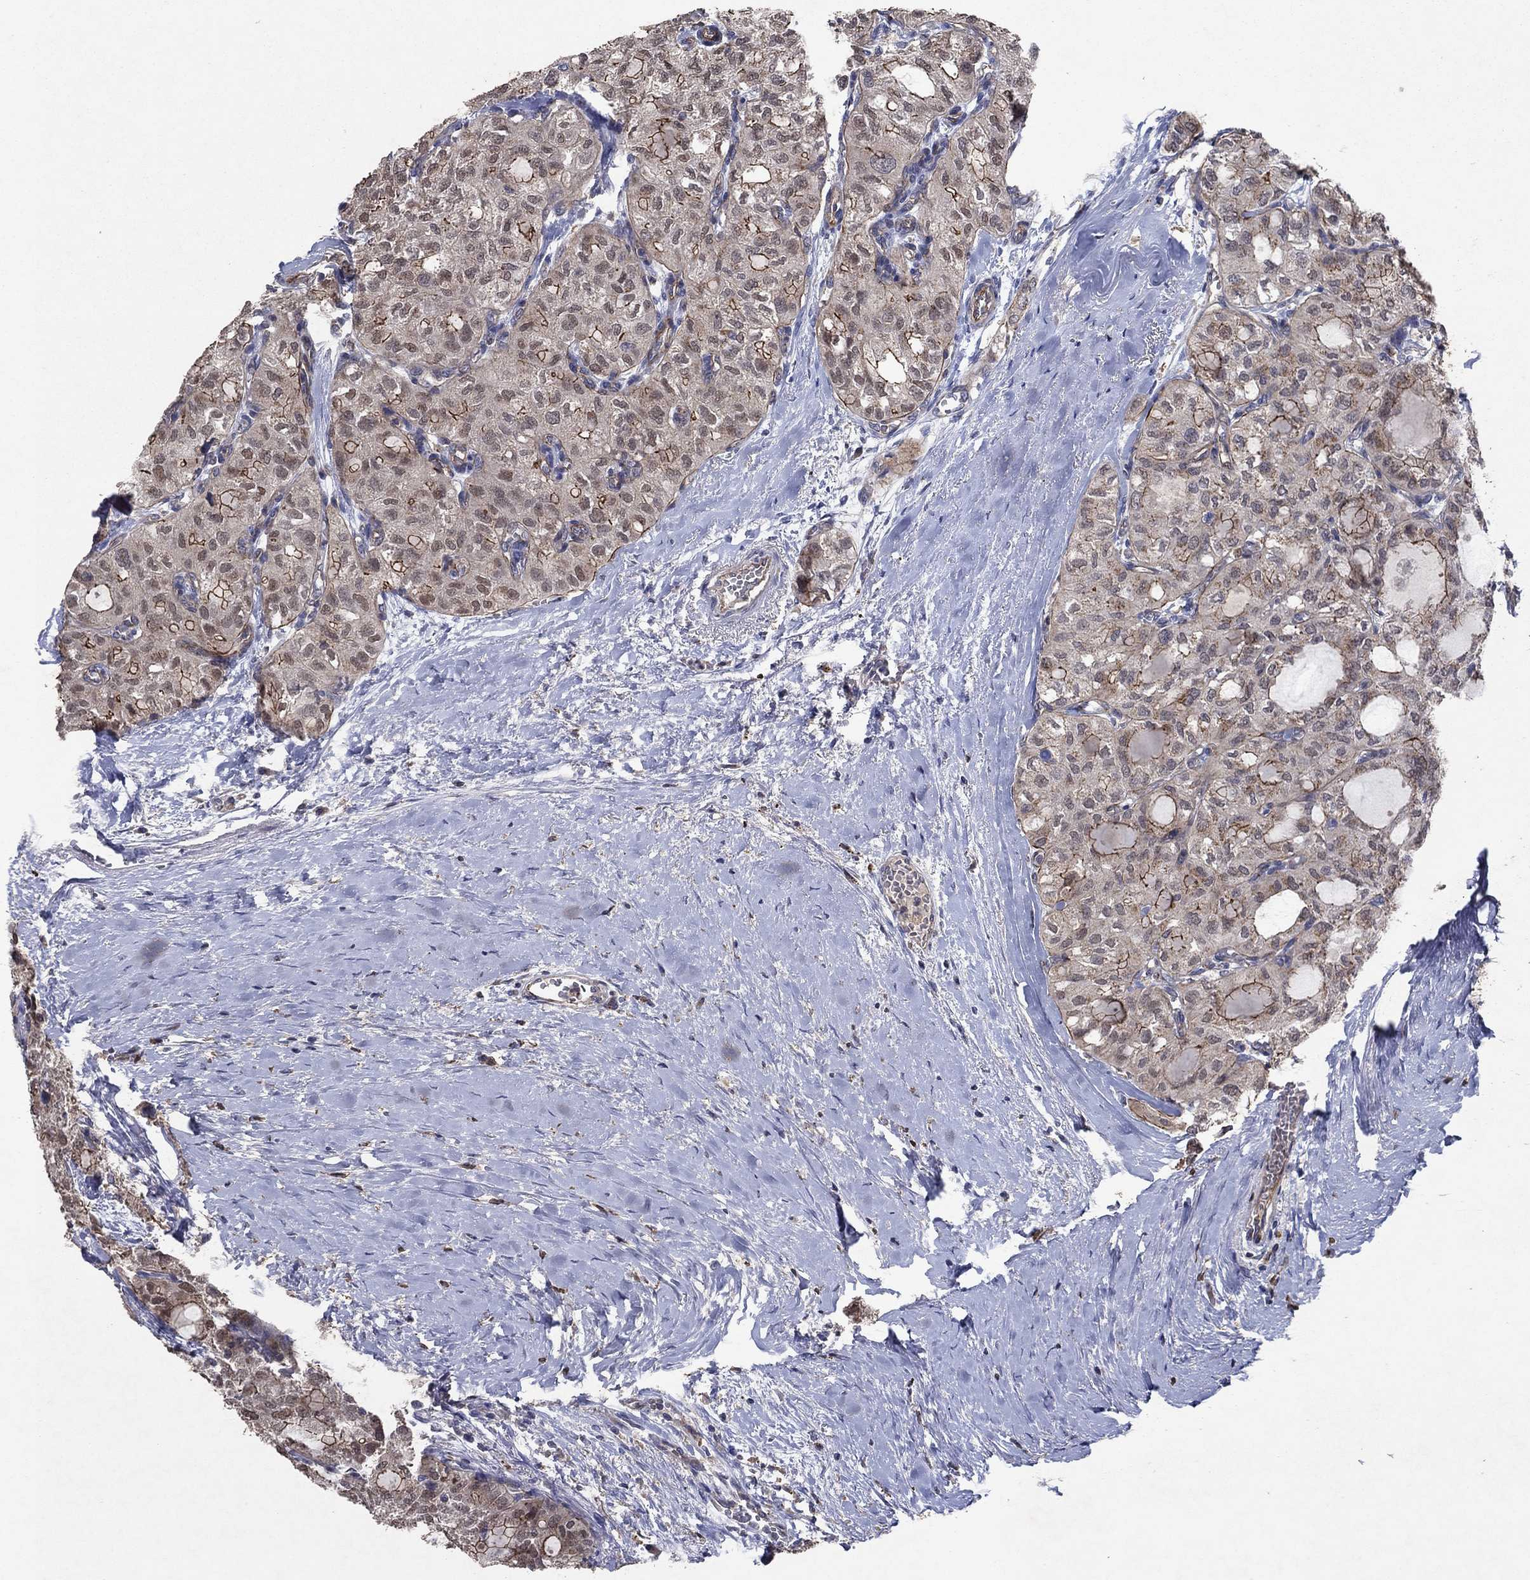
{"staining": {"intensity": "strong", "quantity": "<25%", "location": "cytoplasmic/membranous"}, "tissue": "thyroid cancer", "cell_type": "Tumor cells", "image_type": "cancer", "snomed": [{"axis": "morphology", "description": "Follicular adenoma carcinoma, NOS"}, {"axis": "topography", "description": "Thyroid gland"}], "caption": "Protein expression analysis of thyroid follicular adenoma carcinoma reveals strong cytoplasmic/membranous staining in approximately <25% of tumor cells.", "gene": "FRG1", "patient": {"sex": "male", "age": 75}}